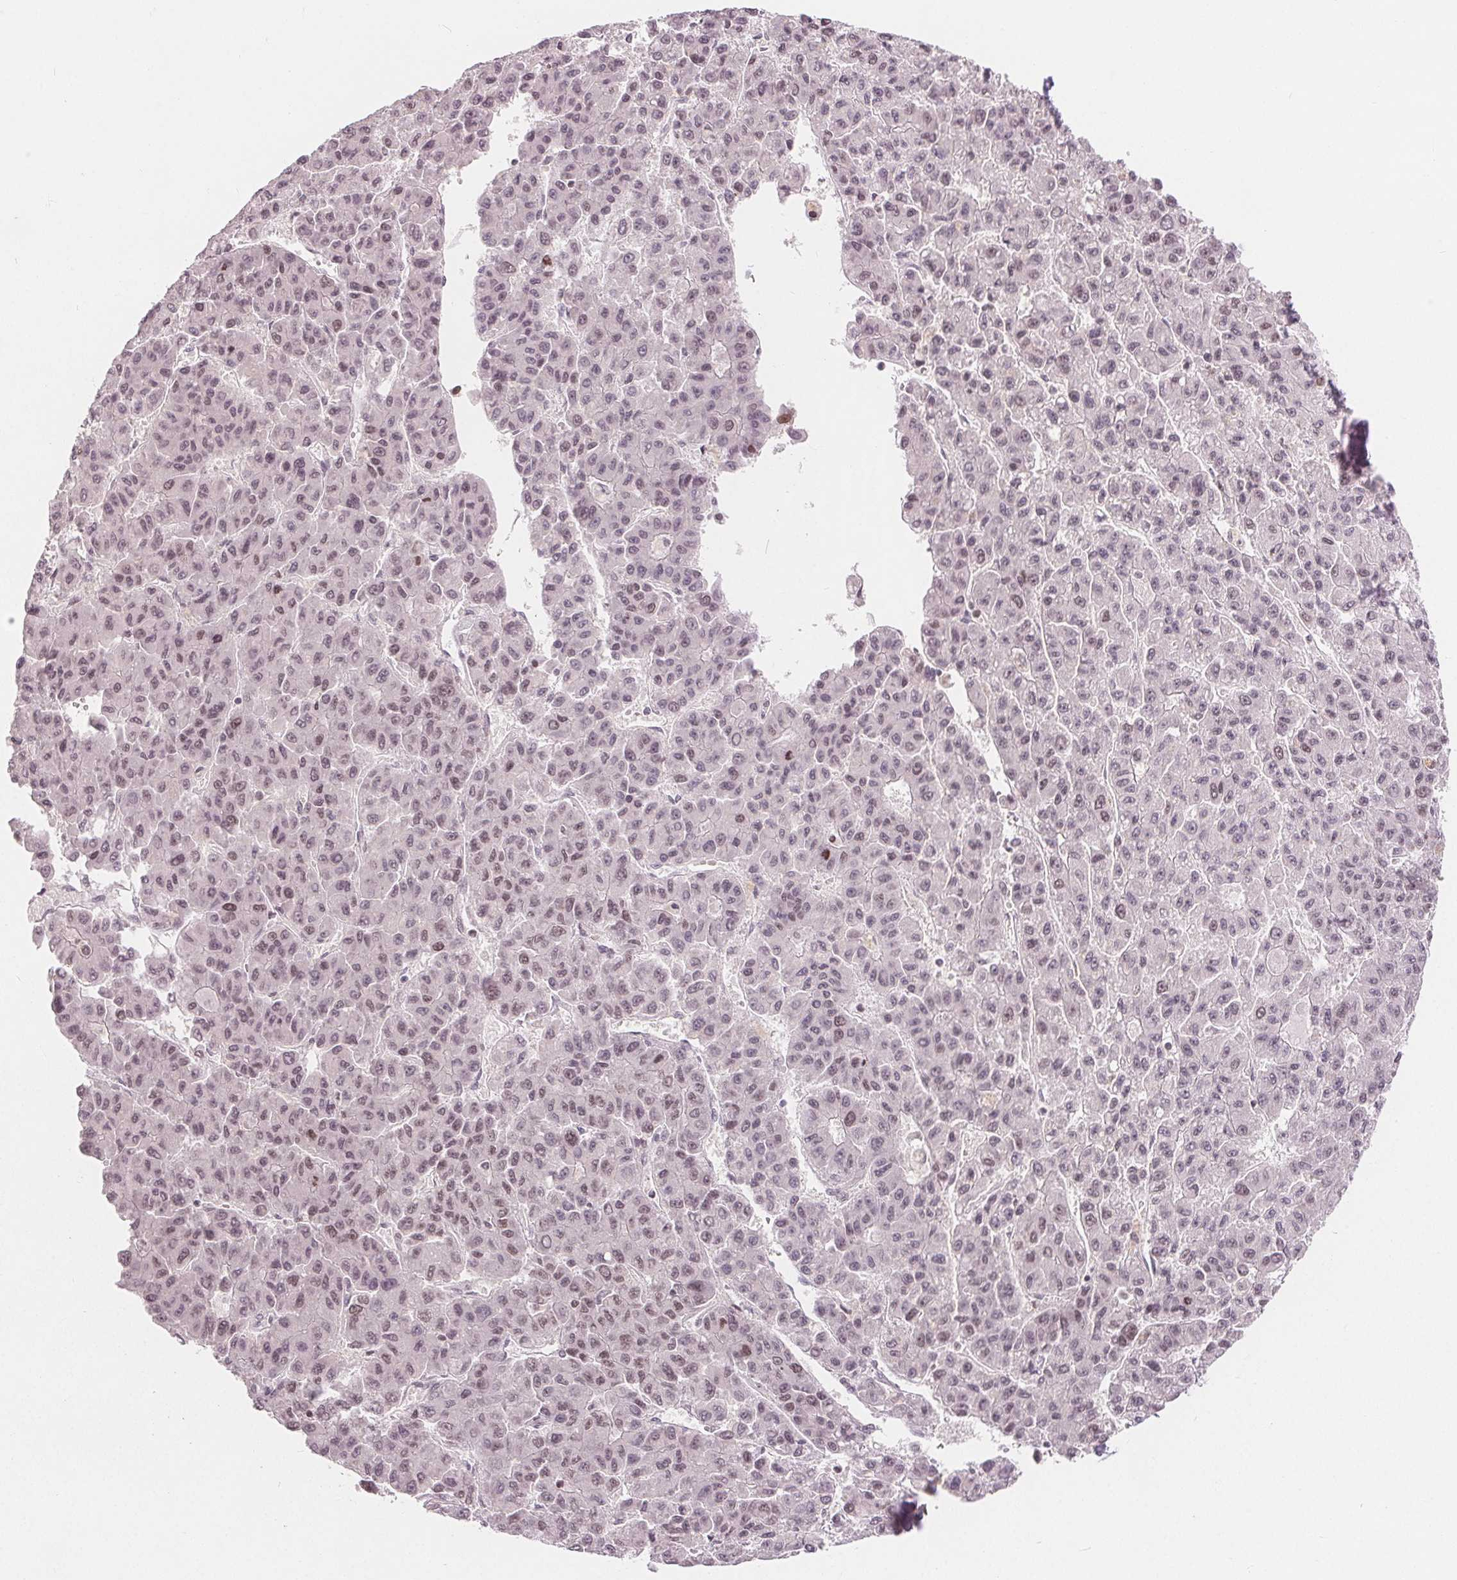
{"staining": {"intensity": "weak", "quantity": "<25%", "location": "nuclear"}, "tissue": "liver cancer", "cell_type": "Tumor cells", "image_type": "cancer", "snomed": [{"axis": "morphology", "description": "Carcinoma, Hepatocellular, NOS"}, {"axis": "topography", "description": "Liver"}], "caption": "This is an IHC image of human hepatocellular carcinoma (liver). There is no positivity in tumor cells.", "gene": "DEK", "patient": {"sex": "male", "age": 70}}